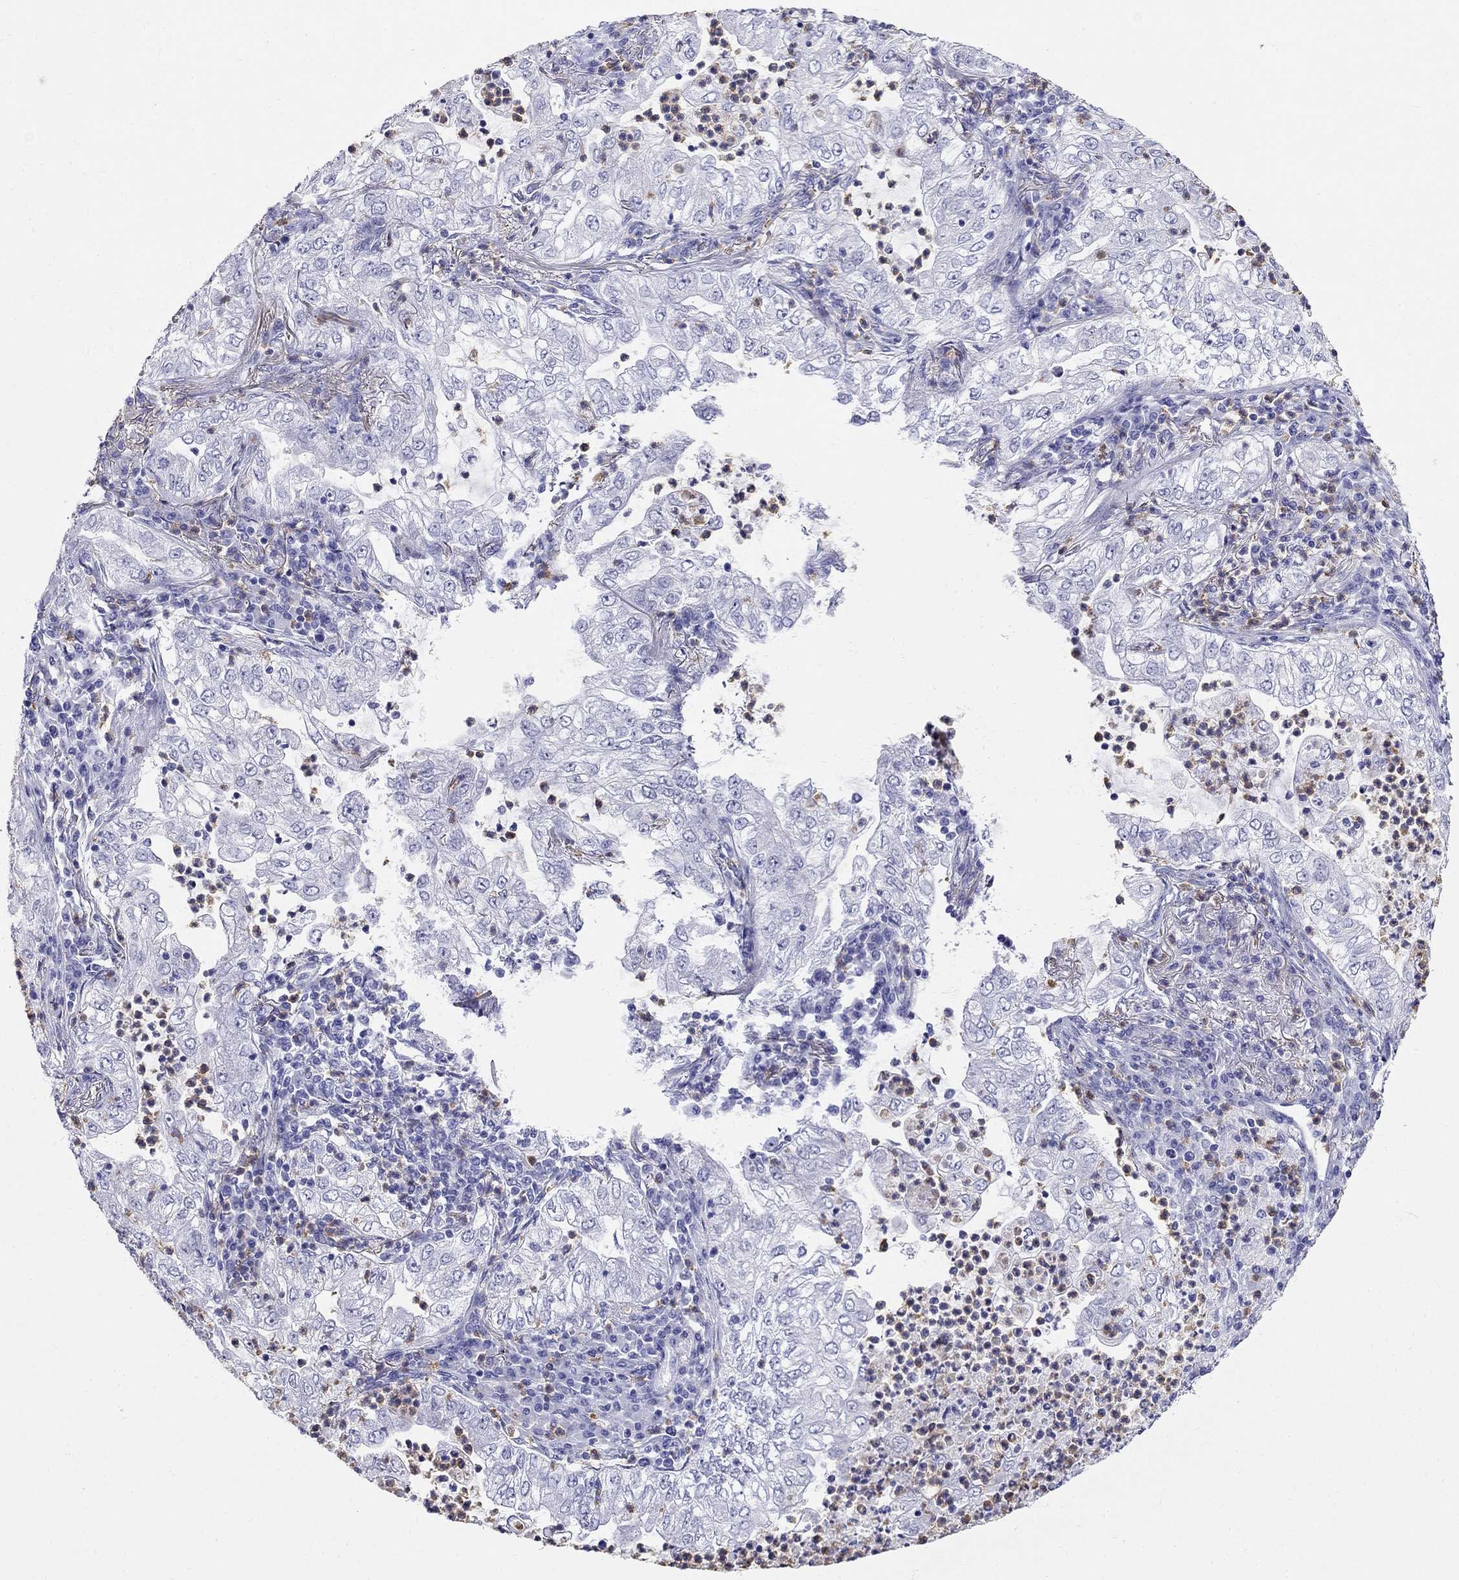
{"staining": {"intensity": "negative", "quantity": "none", "location": "none"}, "tissue": "lung cancer", "cell_type": "Tumor cells", "image_type": "cancer", "snomed": [{"axis": "morphology", "description": "Adenocarcinoma, NOS"}, {"axis": "topography", "description": "Lung"}], "caption": "This is a micrograph of IHC staining of adenocarcinoma (lung), which shows no staining in tumor cells.", "gene": "PPP1R36", "patient": {"sex": "female", "age": 73}}